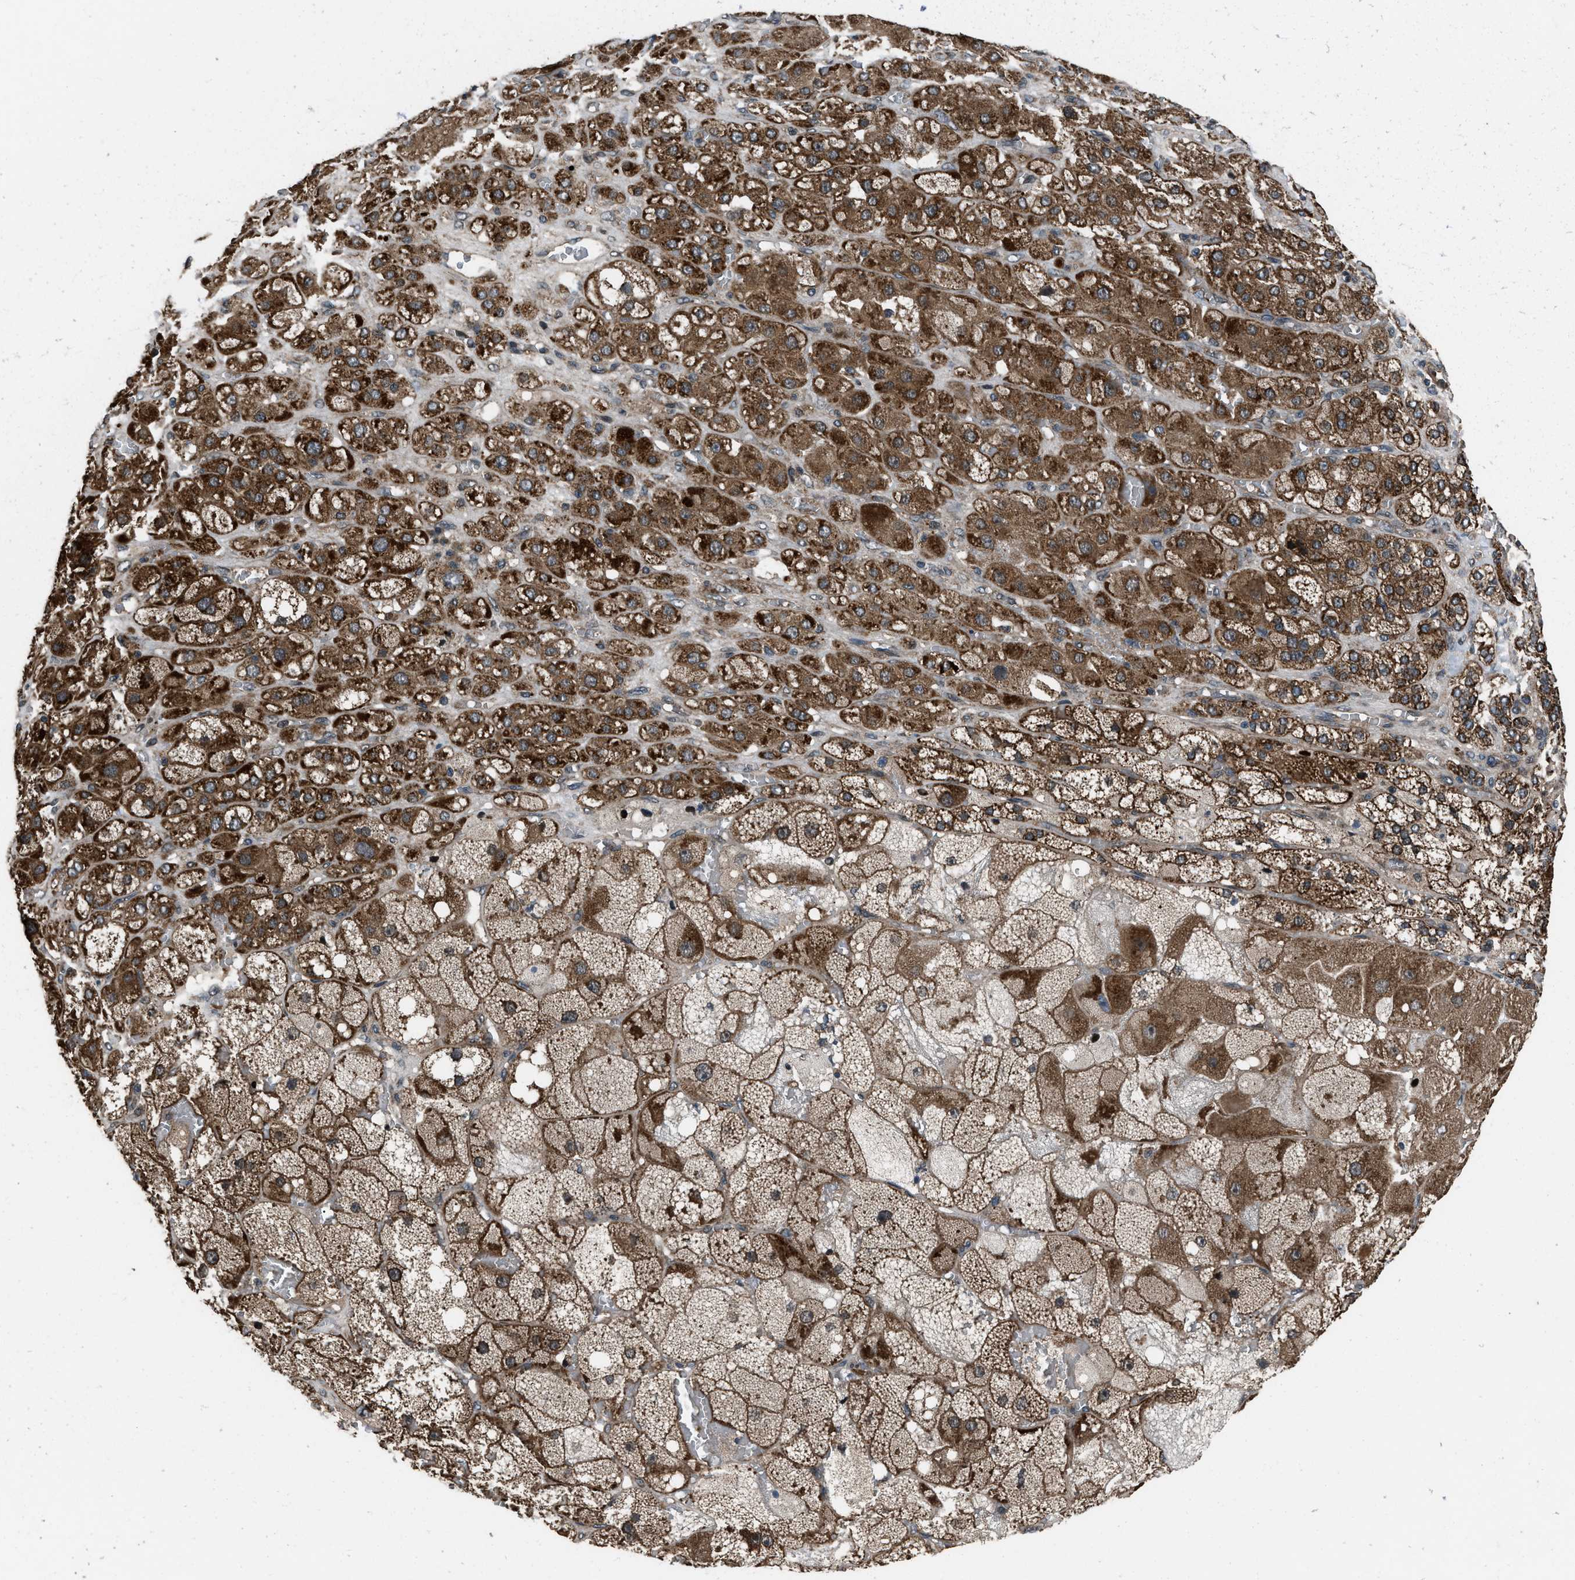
{"staining": {"intensity": "strong", "quantity": ">75%", "location": "cytoplasmic/membranous"}, "tissue": "adrenal gland", "cell_type": "Glandular cells", "image_type": "normal", "snomed": [{"axis": "morphology", "description": "Normal tissue, NOS"}, {"axis": "topography", "description": "Adrenal gland"}], "caption": "Immunohistochemistry (IHC) histopathology image of unremarkable adrenal gland stained for a protein (brown), which shows high levels of strong cytoplasmic/membranous expression in approximately >75% of glandular cells.", "gene": "IRAK4", "patient": {"sex": "female", "age": 47}}